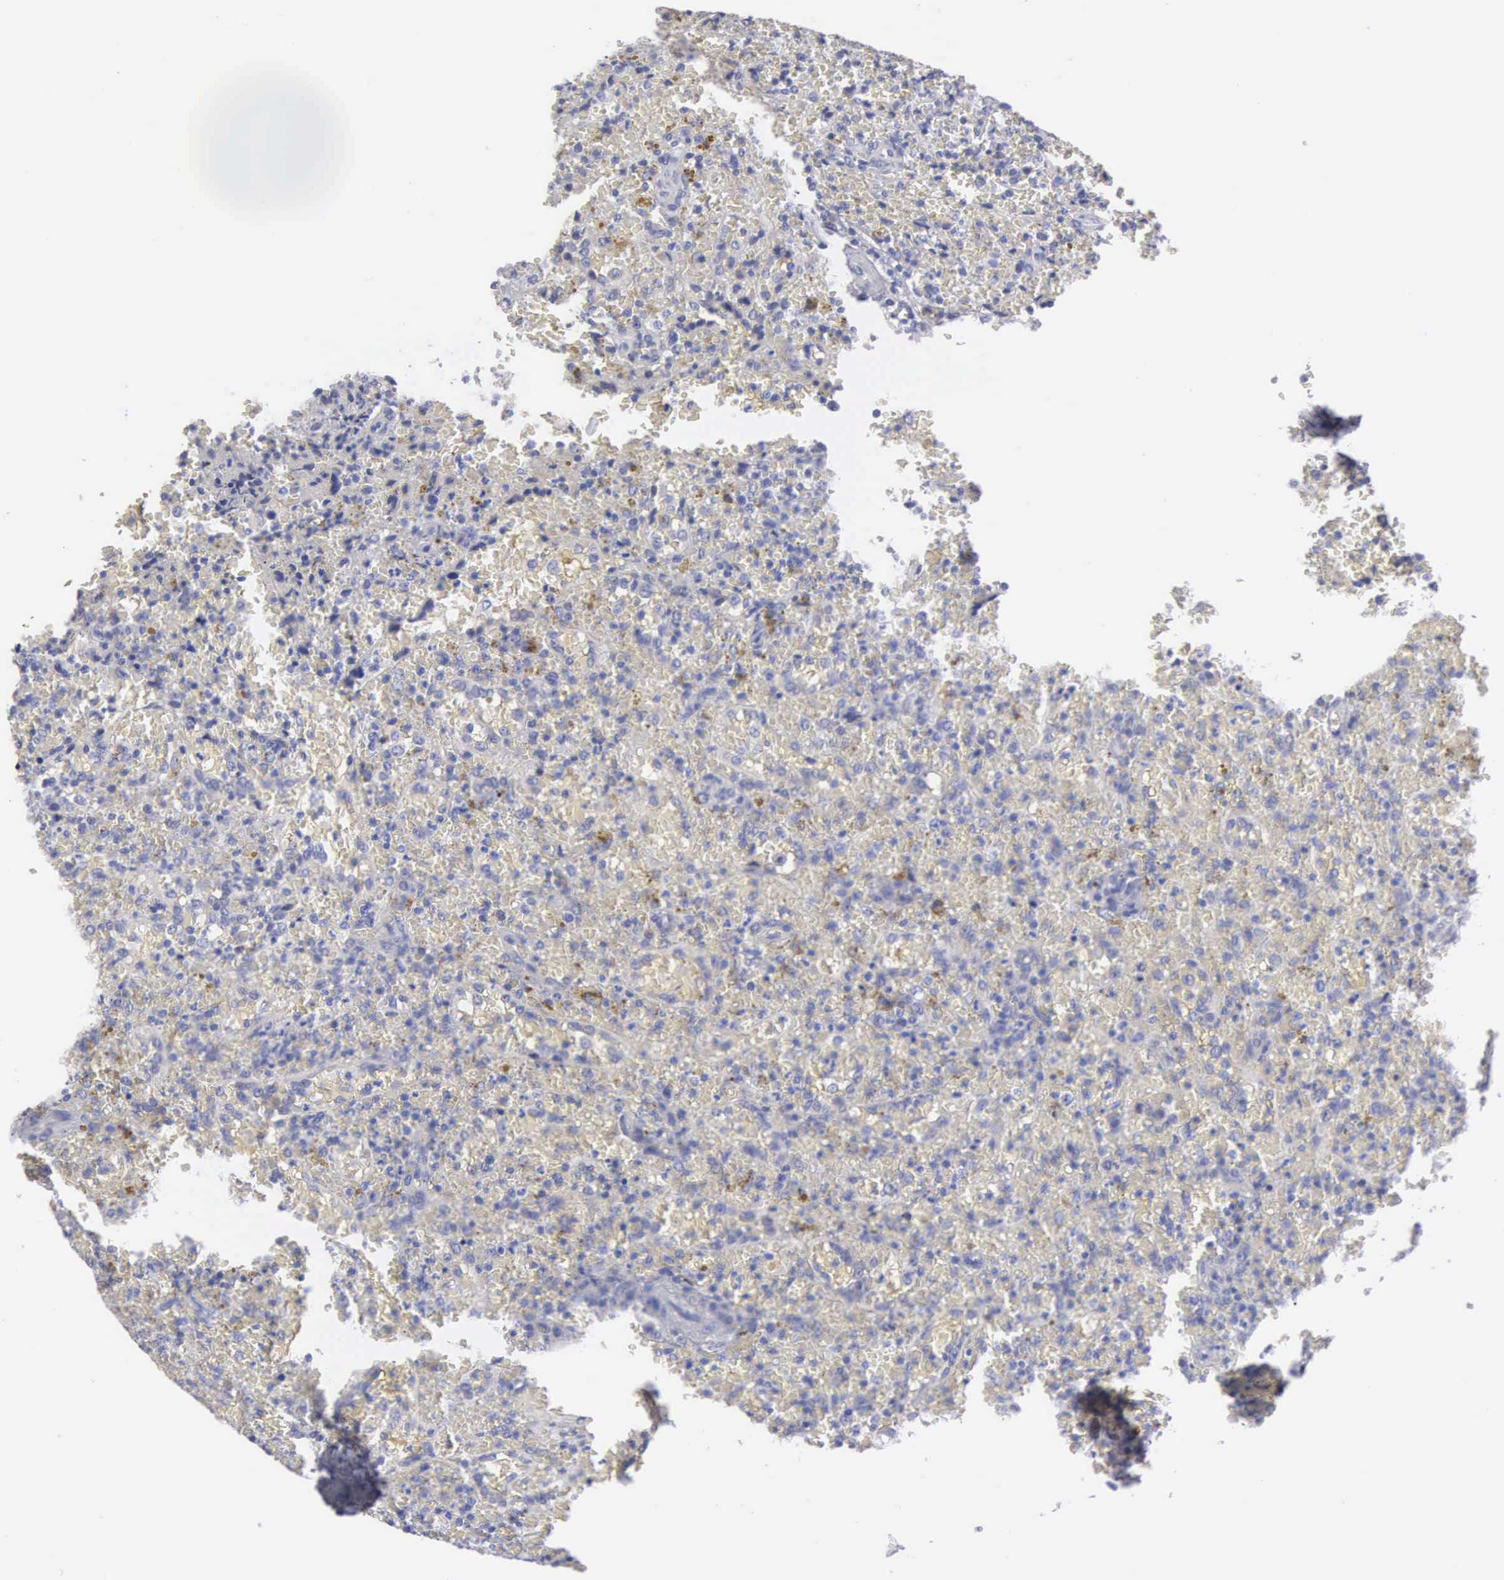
{"staining": {"intensity": "negative", "quantity": "none", "location": "none"}, "tissue": "lymphoma", "cell_type": "Tumor cells", "image_type": "cancer", "snomed": [{"axis": "morphology", "description": "Malignant lymphoma, non-Hodgkin's type, High grade"}, {"axis": "topography", "description": "Spleen"}, {"axis": "topography", "description": "Lymph node"}], "caption": "Immunohistochemistry (IHC) image of neoplastic tissue: human lymphoma stained with DAB (3,3'-diaminobenzidine) reveals no significant protein positivity in tumor cells.", "gene": "CEP170B", "patient": {"sex": "female", "age": 70}}